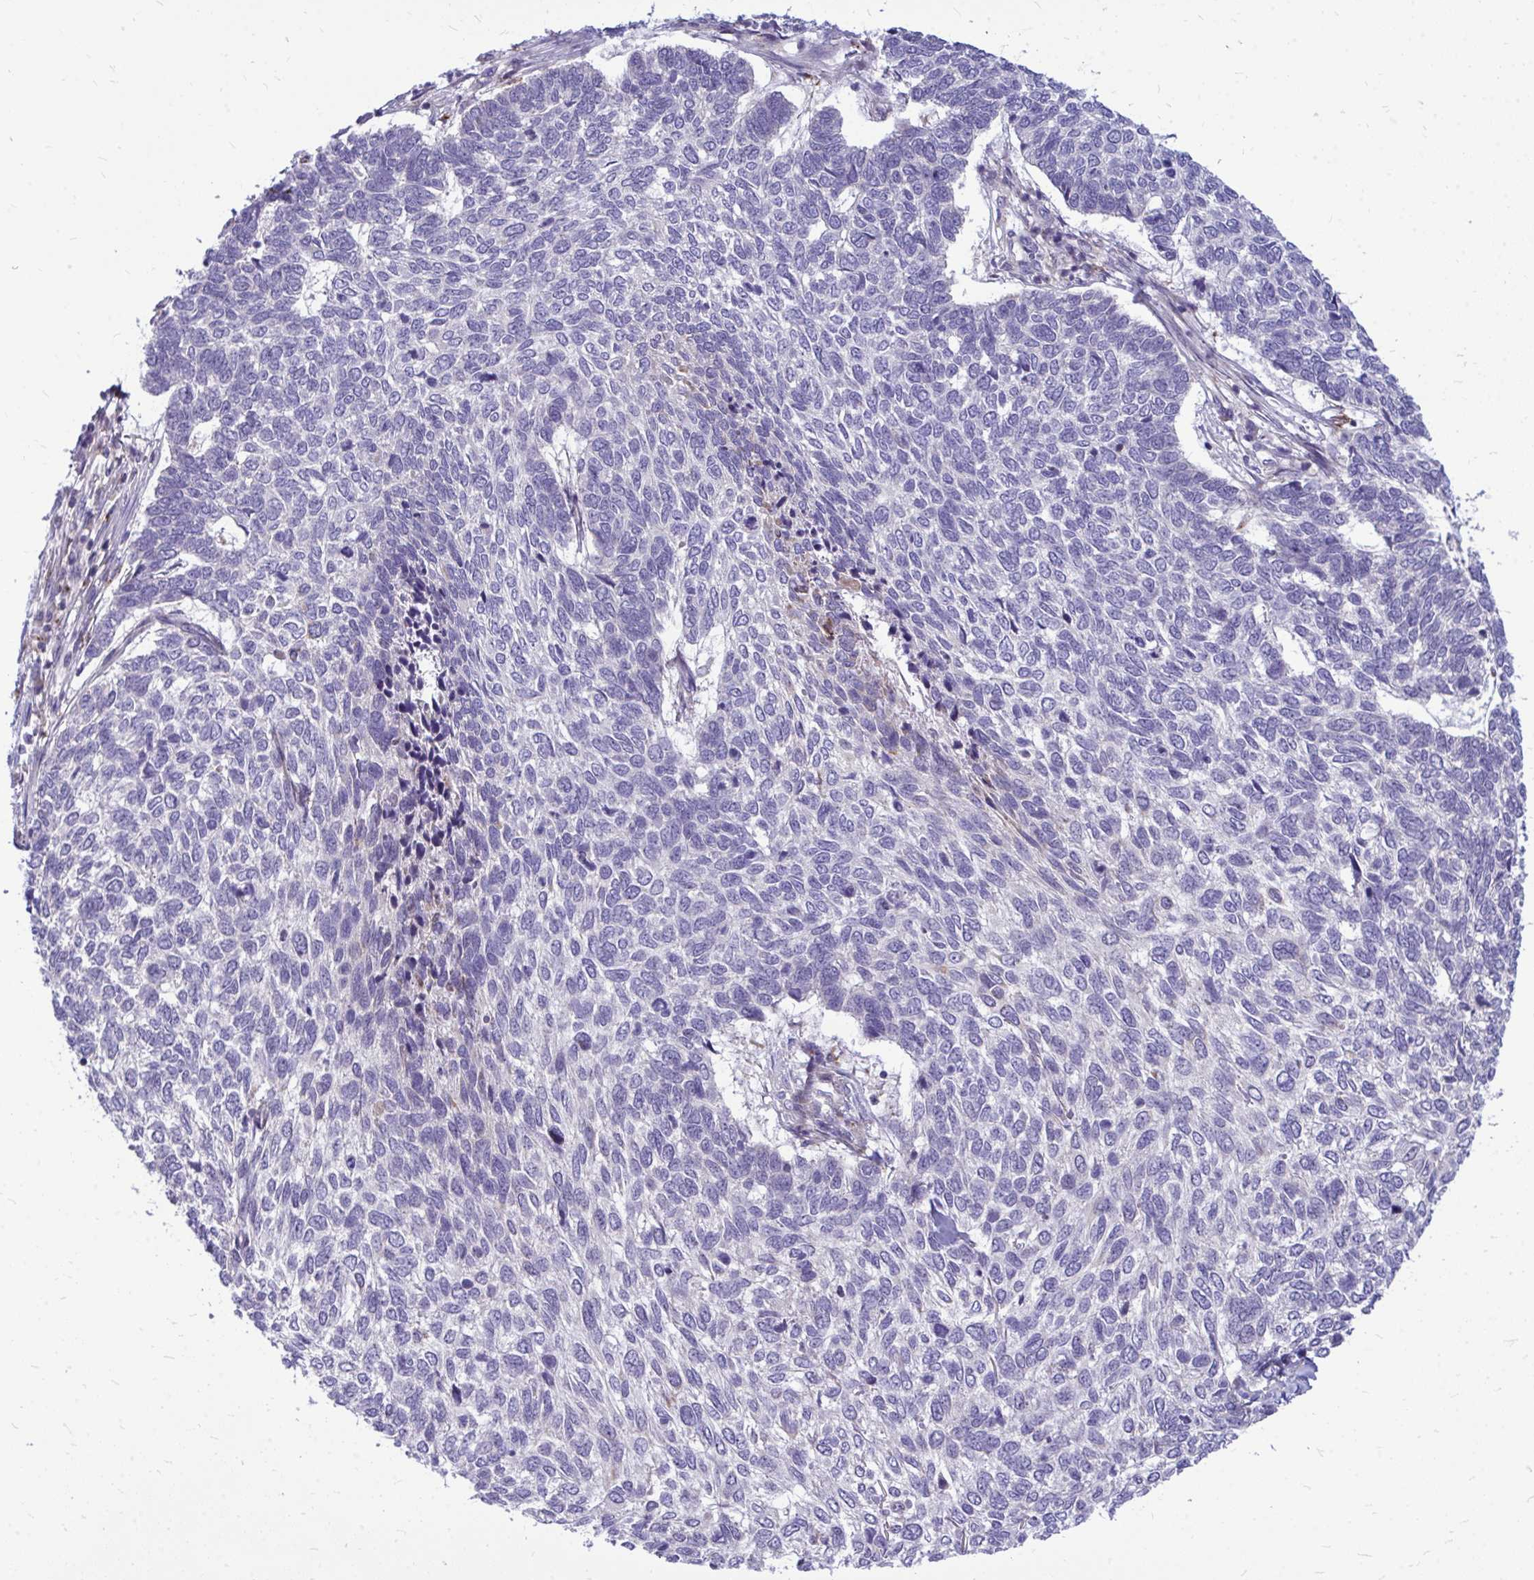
{"staining": {"intensity": "negative", "quantity": "none", "location": "none"}, "tissue": "skin cancer", "cell_type": "Tumor cells", "image_type": "cancer", "snomed": [{"axis": "morphology", "description": "Basal cell carcinoma"}, {"axis": "topography", "description": "Skin"}], "caption": "High power microscopy histopathology image of an IHC micrograph of basal cell carcinoma (skin), revealing no significant positivity in tumor cells. Brightfield microscopy of IHC stained with DAB (3,3'-diaminobenzidine) (brown) and hematoxylin (blue), captured at high magnification.", "gene": "ZSCAN25", "patient": {"sex": "female", "age": 65}}